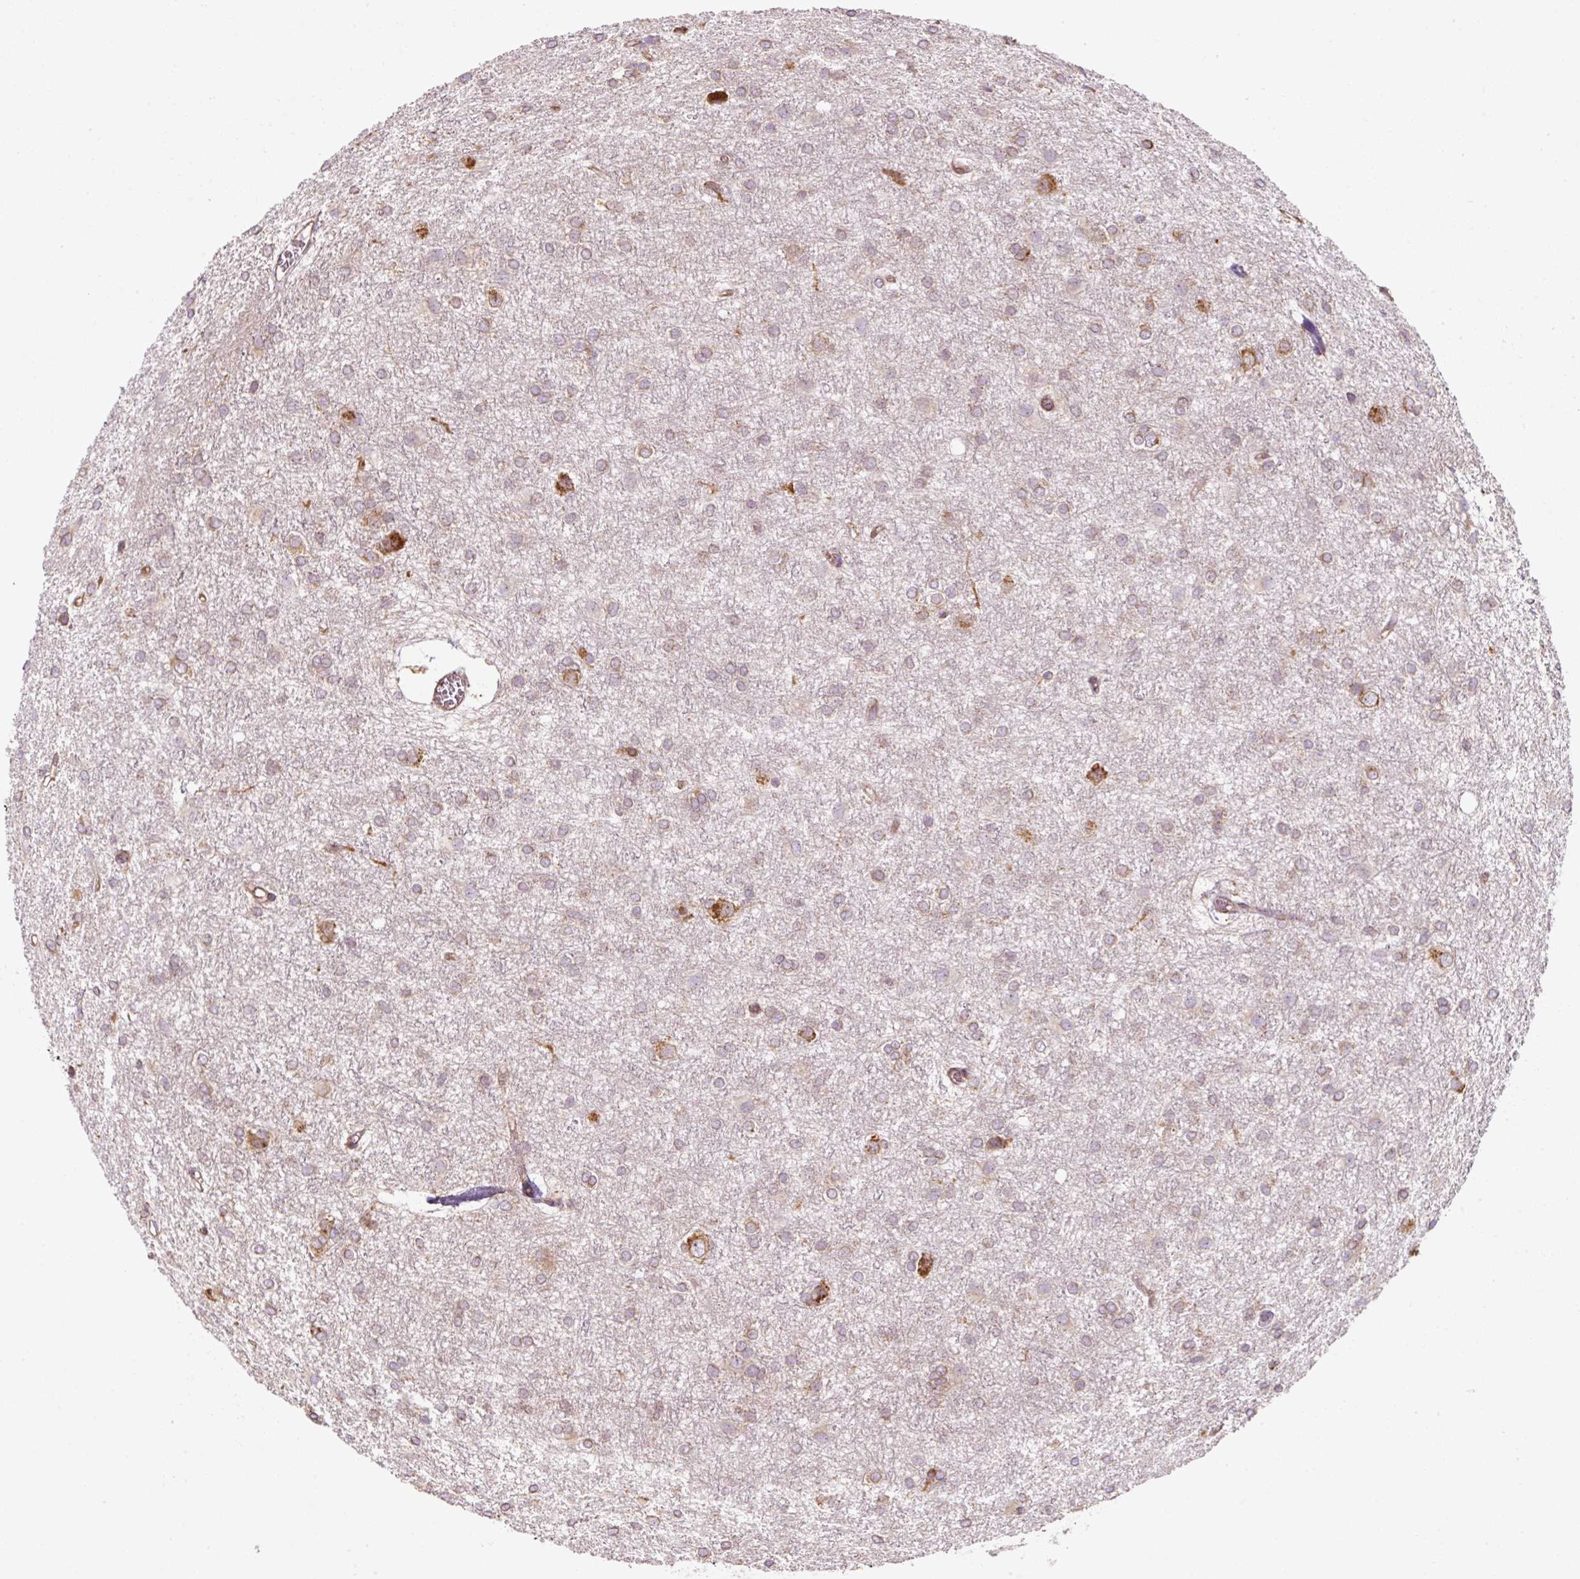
{"staining": {"intensity": "moderate", "quantity": "25%-75%", "location": "cytoplasmic/membranous"}, "tissue": "glioma", "cell_type": "Tumor cells", "image_type": "cancer", "snomed": [{"axis": "morphology", "description": "Glioma, malignant, High grade"}, {"axis": "topography", "description": "Brain"}], "caption": "Malignant glioma (high-grade) stained for a protein reveals moderate cytoplasmic/membranous positivity in tumor cells. (IHC, brightfield microscopy, high magnification).", "gene": "PRKCSH", "patient": {"sex": "female", "age": 50}}